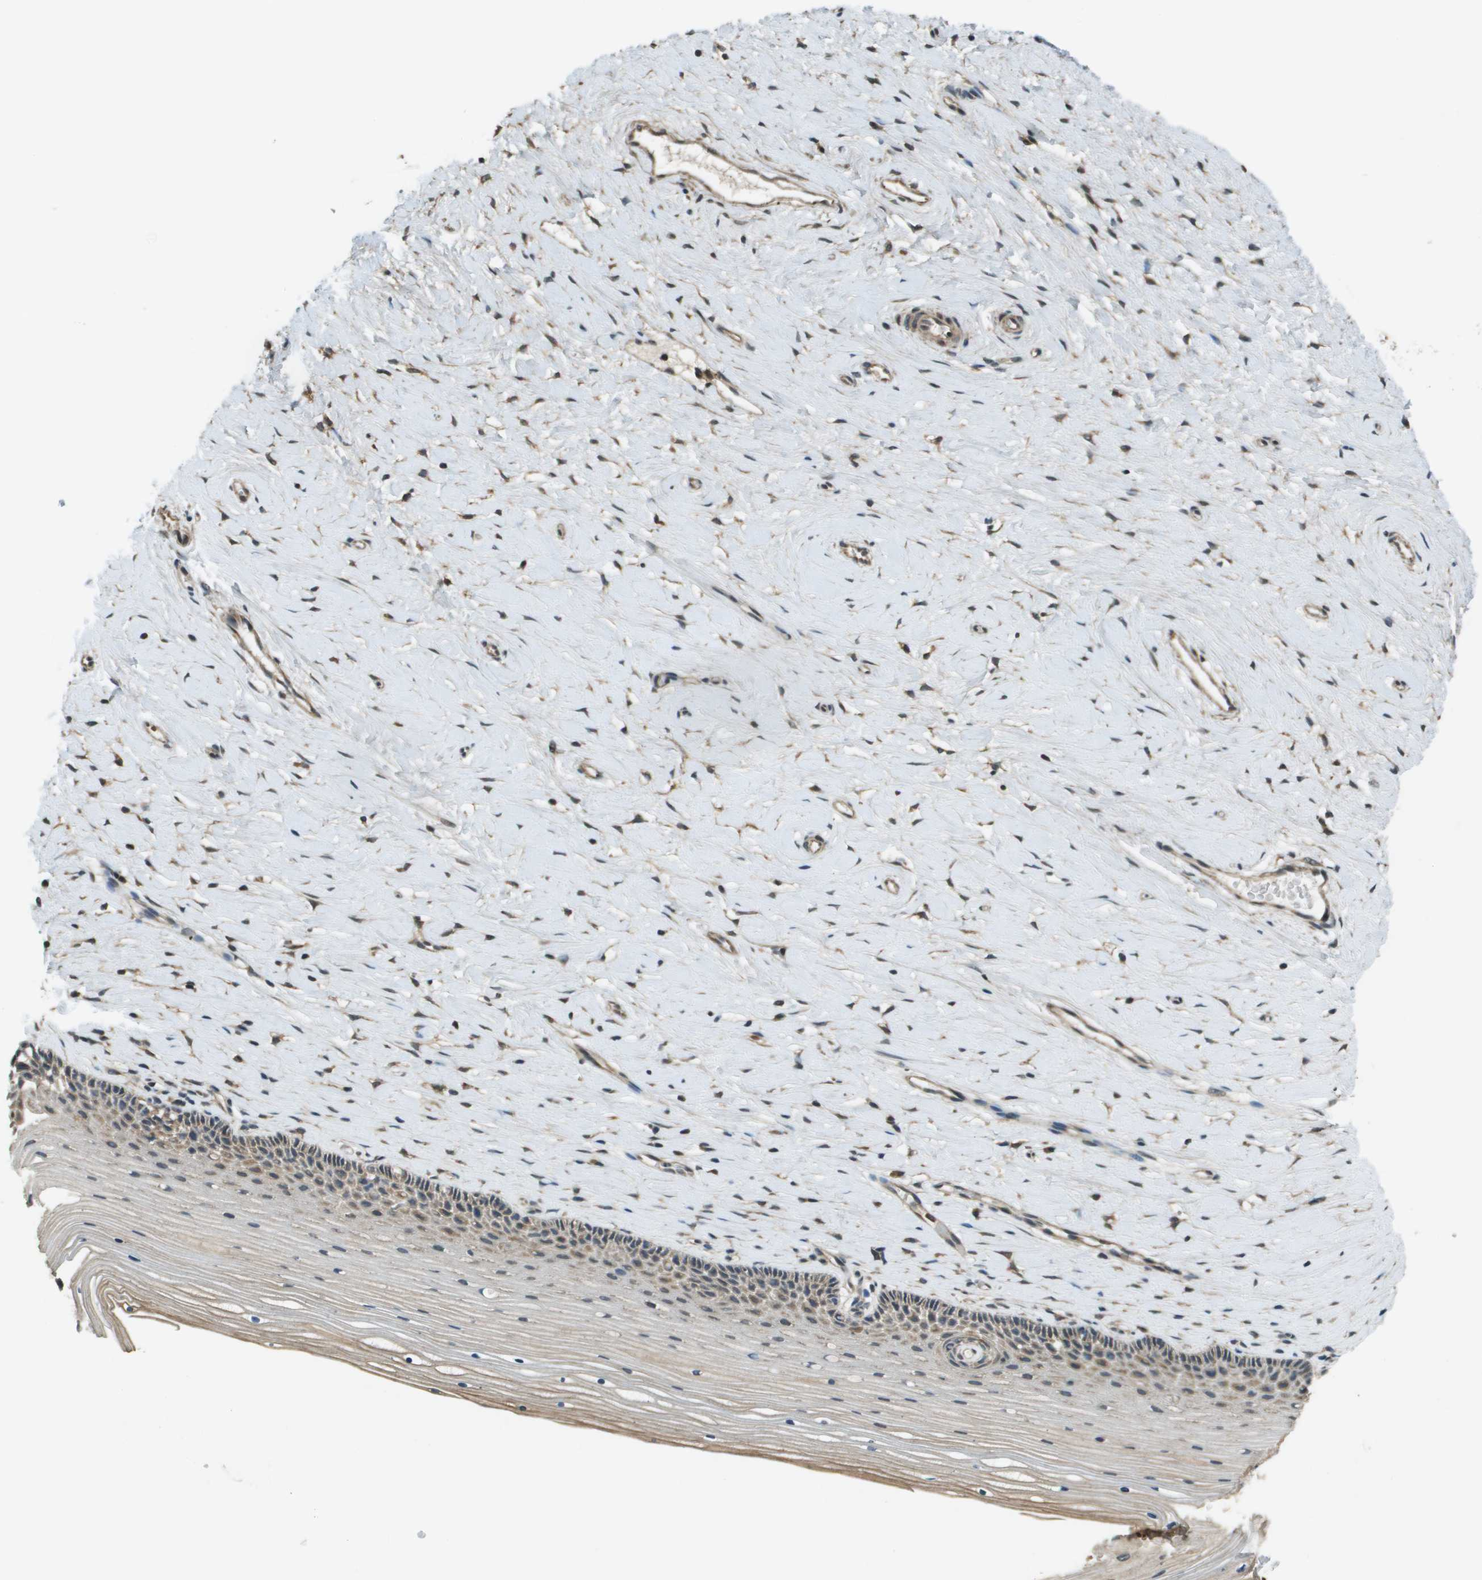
{"staining": {"intensity": "moderate", "quantity": "25%-75%", "location": "cytoplasmic/membranous"}, "tissue": "cervix", "cell_type": "Squamous epithelial cells", "image_type": "normal", "snomed": [{"axis": "morphology", "description": "Normal tissue, NOS"}, {"axis": "topography", "description": "Cervix"}], "caption": "Approximately 25%-75% of squamous epithelial cells in benign human cervix show moderate cytoplasmic/membranous protein positivity as visualized by brown immunohistochemical staining.", "gene": "CDKN2C", "patient": {"sex": "female", "age": 39}}